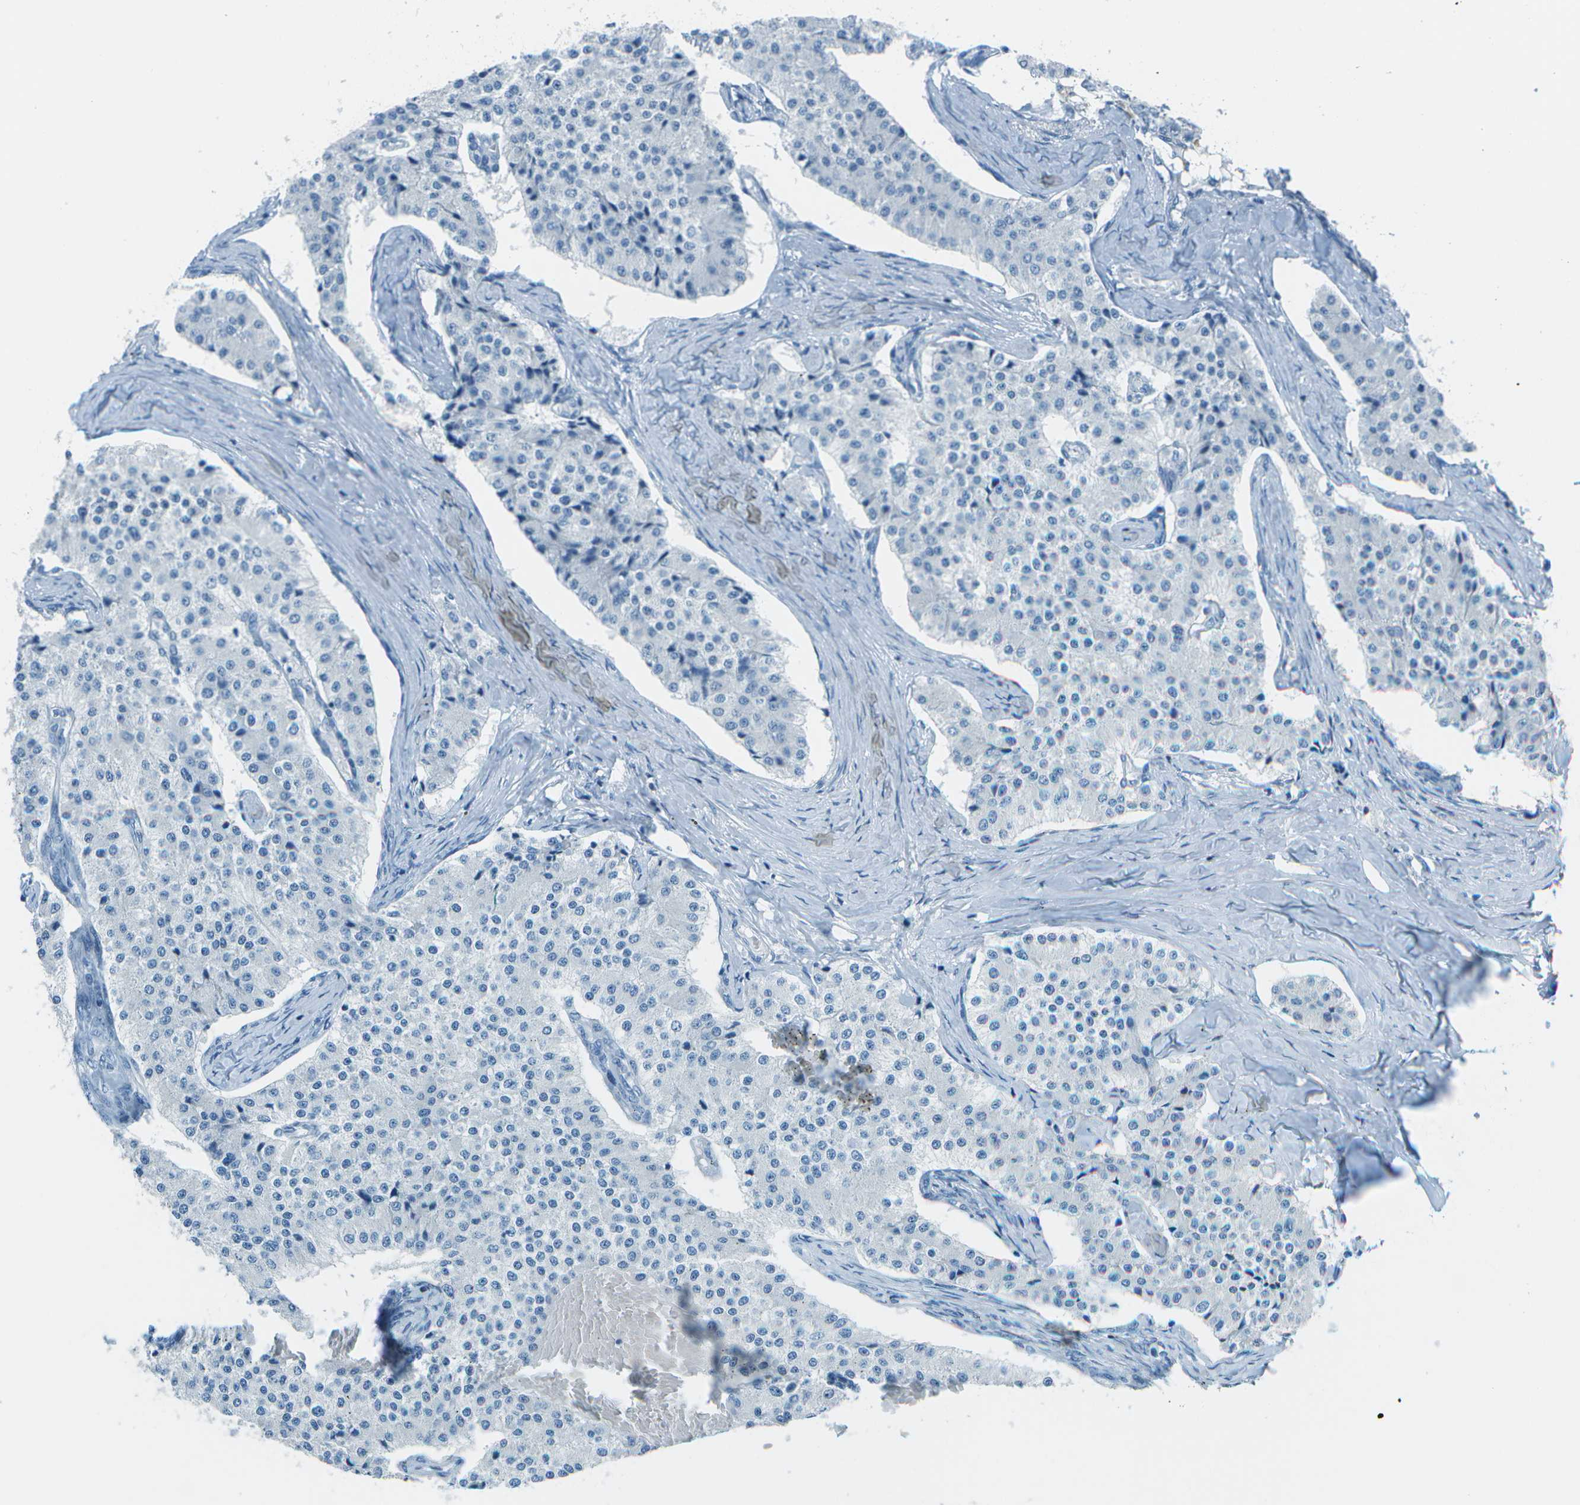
{"staining": {"intensity": "negative", "quantity": "none", "location": "none"}, "tissue": "carcinoid", "cell_type": "Tumor cells", "image_type": "cancer", "snomed": [{"axis": "morphology", "description": "Carcinoid, malignant, NOS"}, {"axis": "topography", "description": "Colon"}], "caption": "DAB (3,3'-diaminobenzidine) immunohistochemical staining of human carcinoid demonstrates no significant expression in tumor cells.", "gene": "FGF1", "patient": {"sex": "female", "age": 52}}